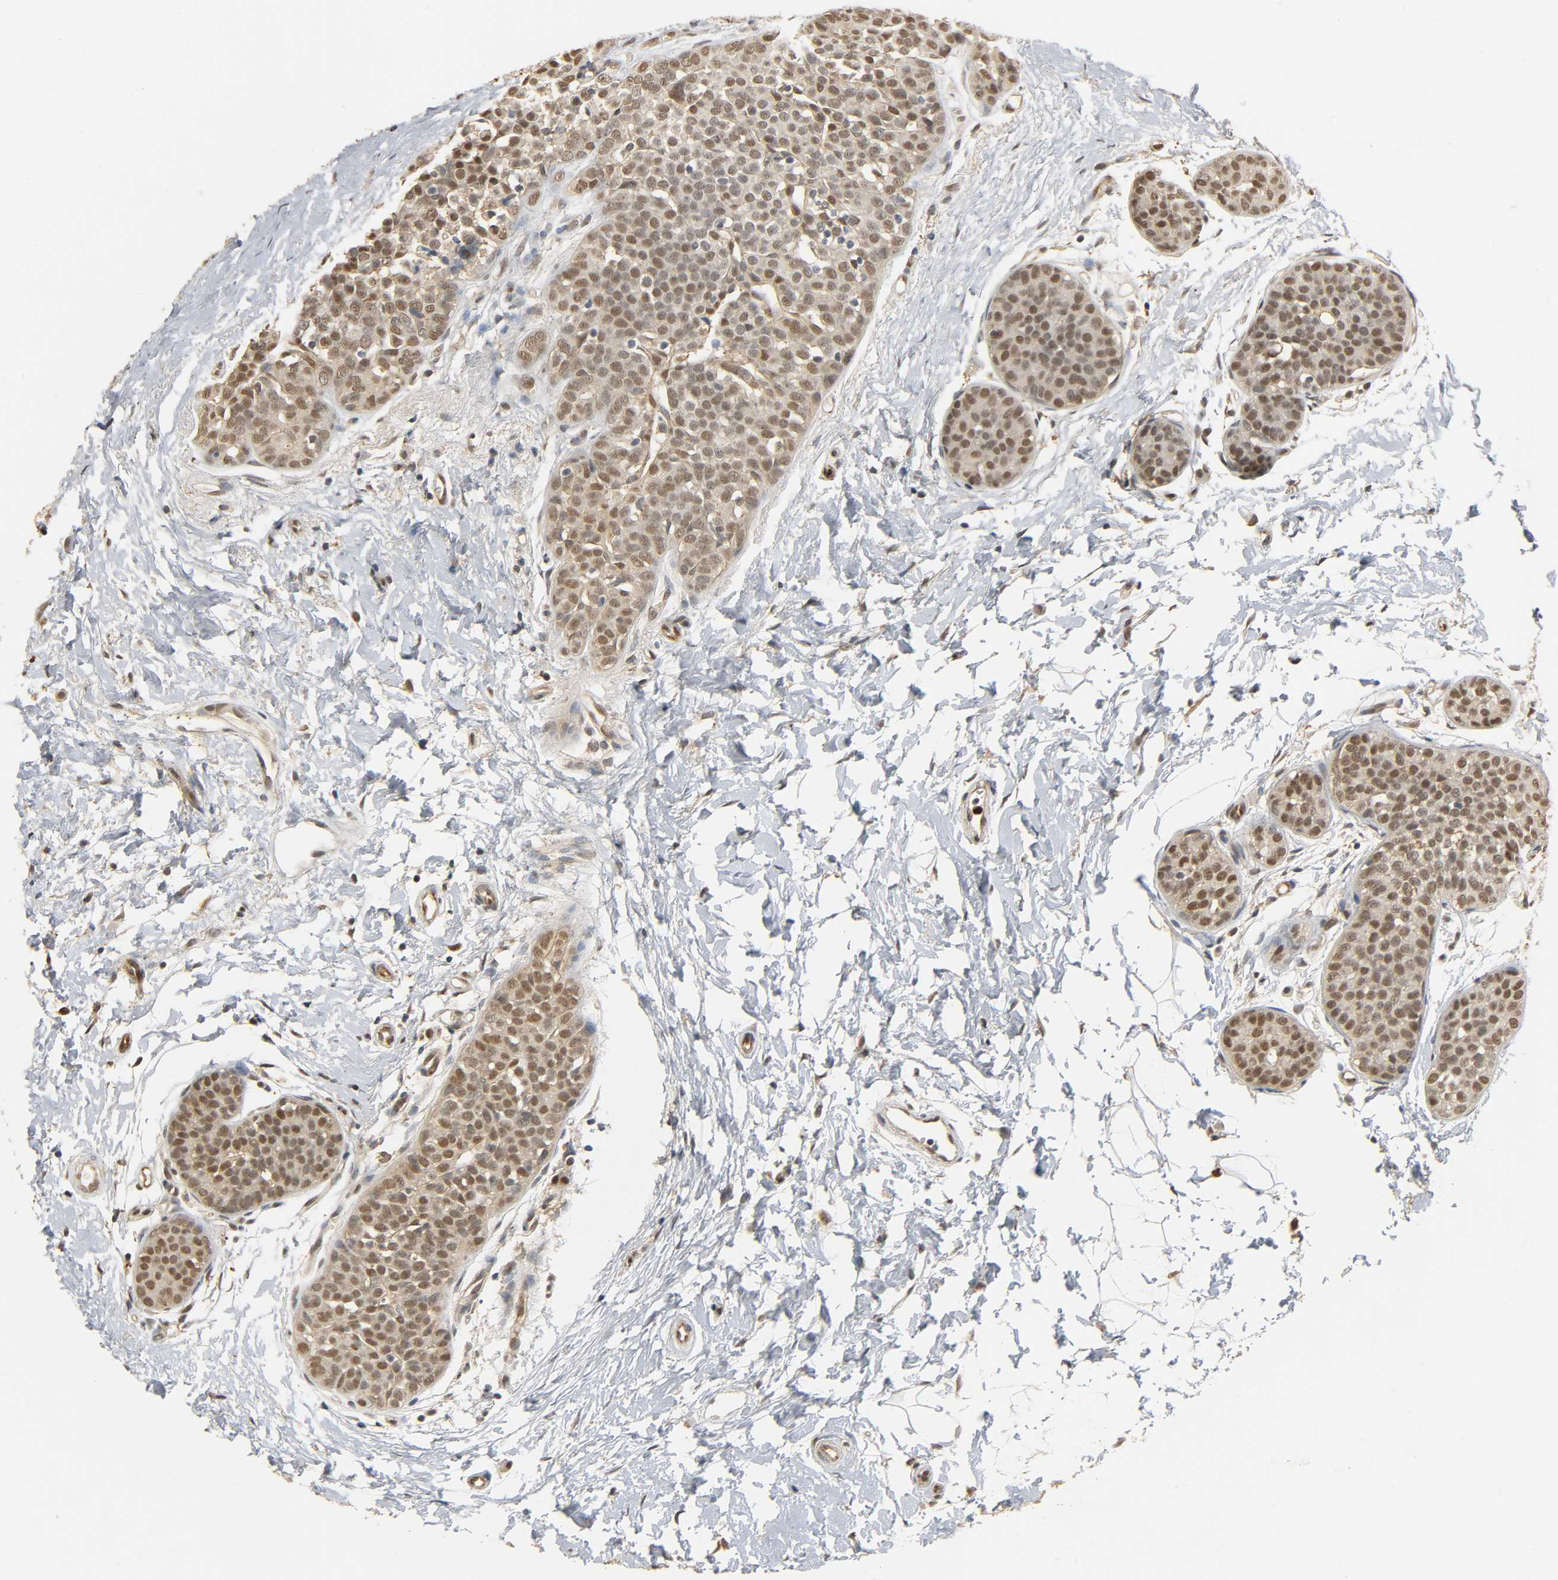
{"staining": {"intensity": "moderate", "quantity": ">75%", "location": "nuclear"}, "tissue": "breast cancer", "cell_type": "Tumor cells", "image_type": "cancer", "snomed": [{"axis": "morphology", "description": "Lobular carcinoma, in situ"}, {"axis": "morphology", "description": "Lobular carcinoma"}, {"axis": "topography", "description": "Breast"}], "caption": "High-power microscopy captured an immunohistochemistry micrograph of breast cancer, revealing moderate nuclear staining in about >75% of tumor cells. (Brightfield microscopy of DAB IHC at high magnification).", "gene": "ZFPM2", "patient": {"sex": "female", "age": 41}}